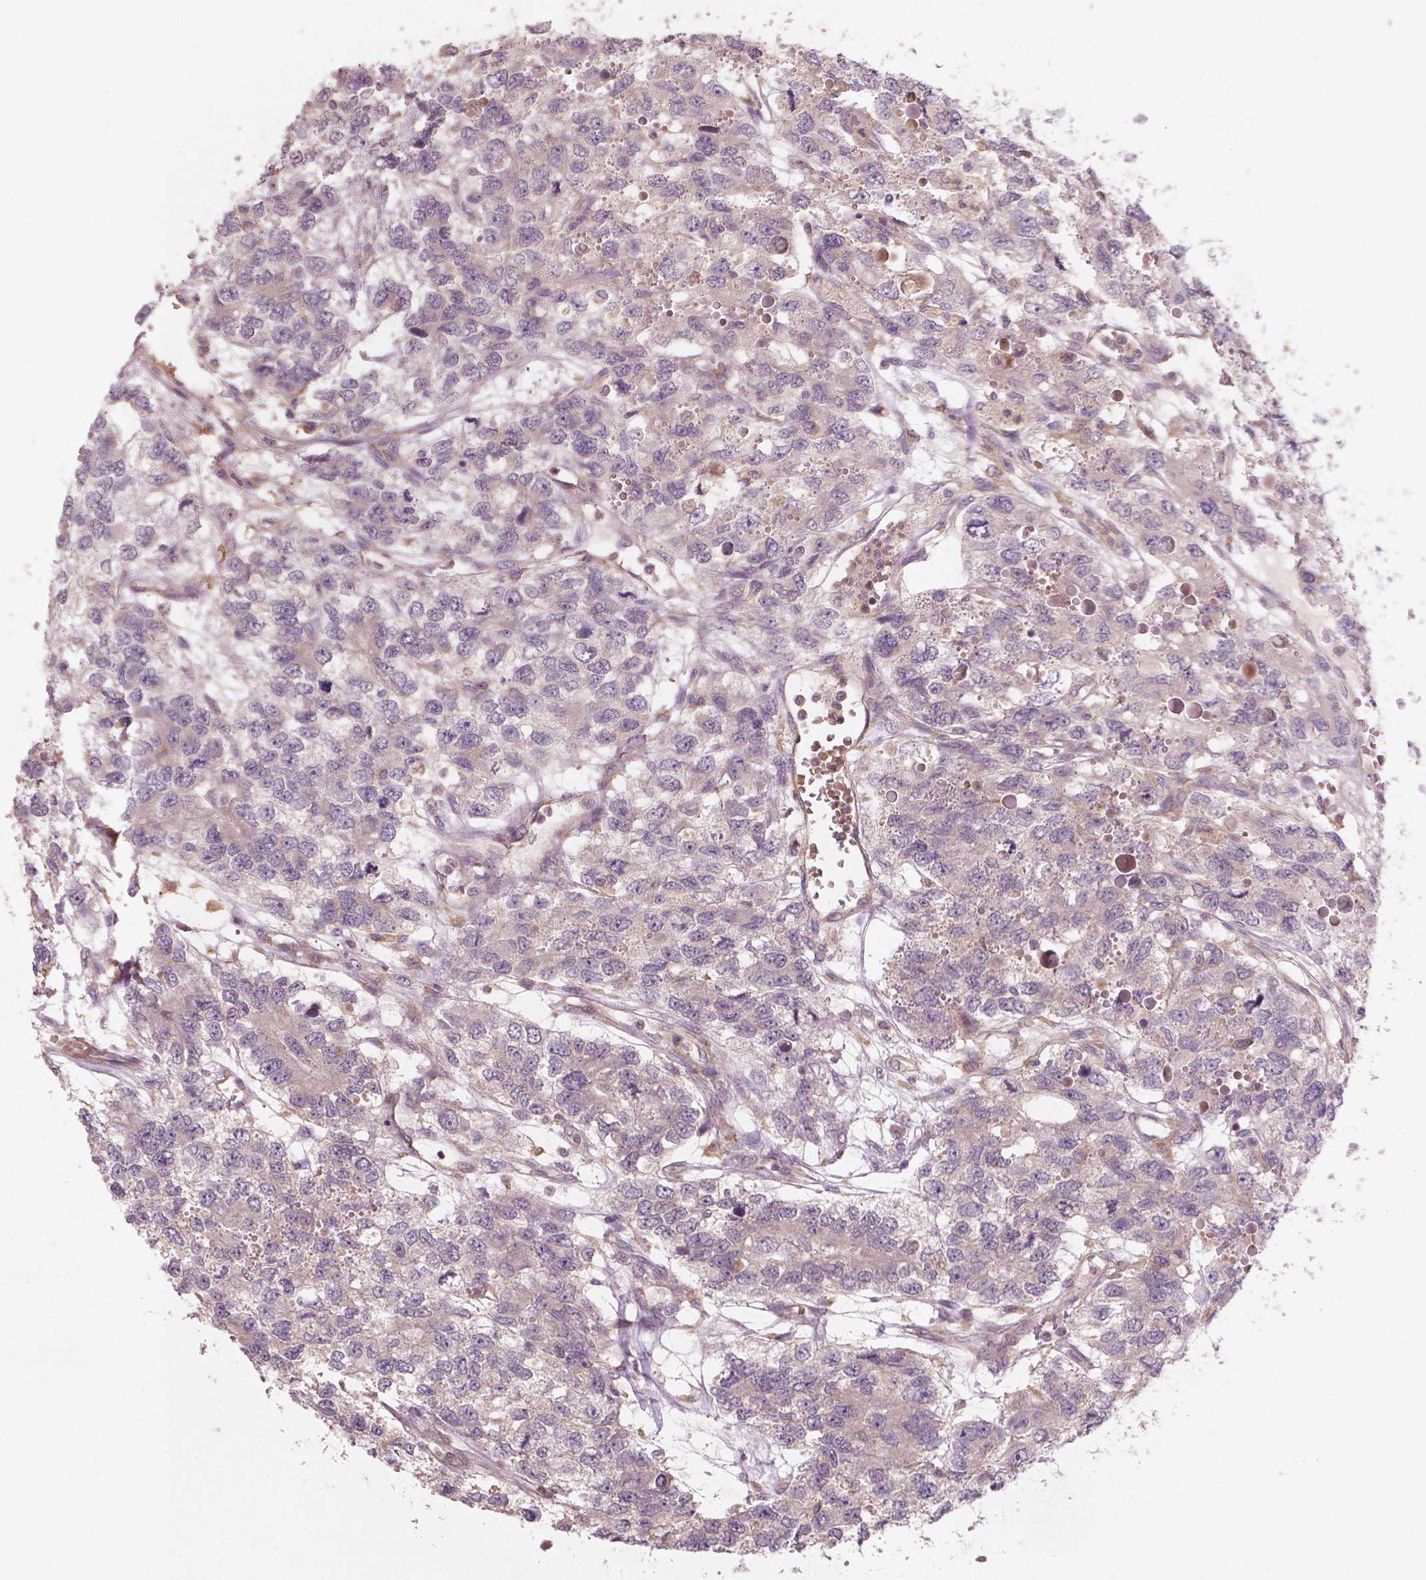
{"staining": {"intensity": "negative", "quantity": "none", "location": "none"}, "tissue": "testis cancer", "cell_type": "Tumor cells", "image_type": "cancer", "snomed": [{"axis": "morphology", "description": "Seminoma, NOS"}, {"axis": "topography", "description": "Testis"}], "caption": "There is no significant positivity in tumor cells of seminoma (testis).", "gene": "CYFIP2", "patient": {"sex": "male", "age": 52}}